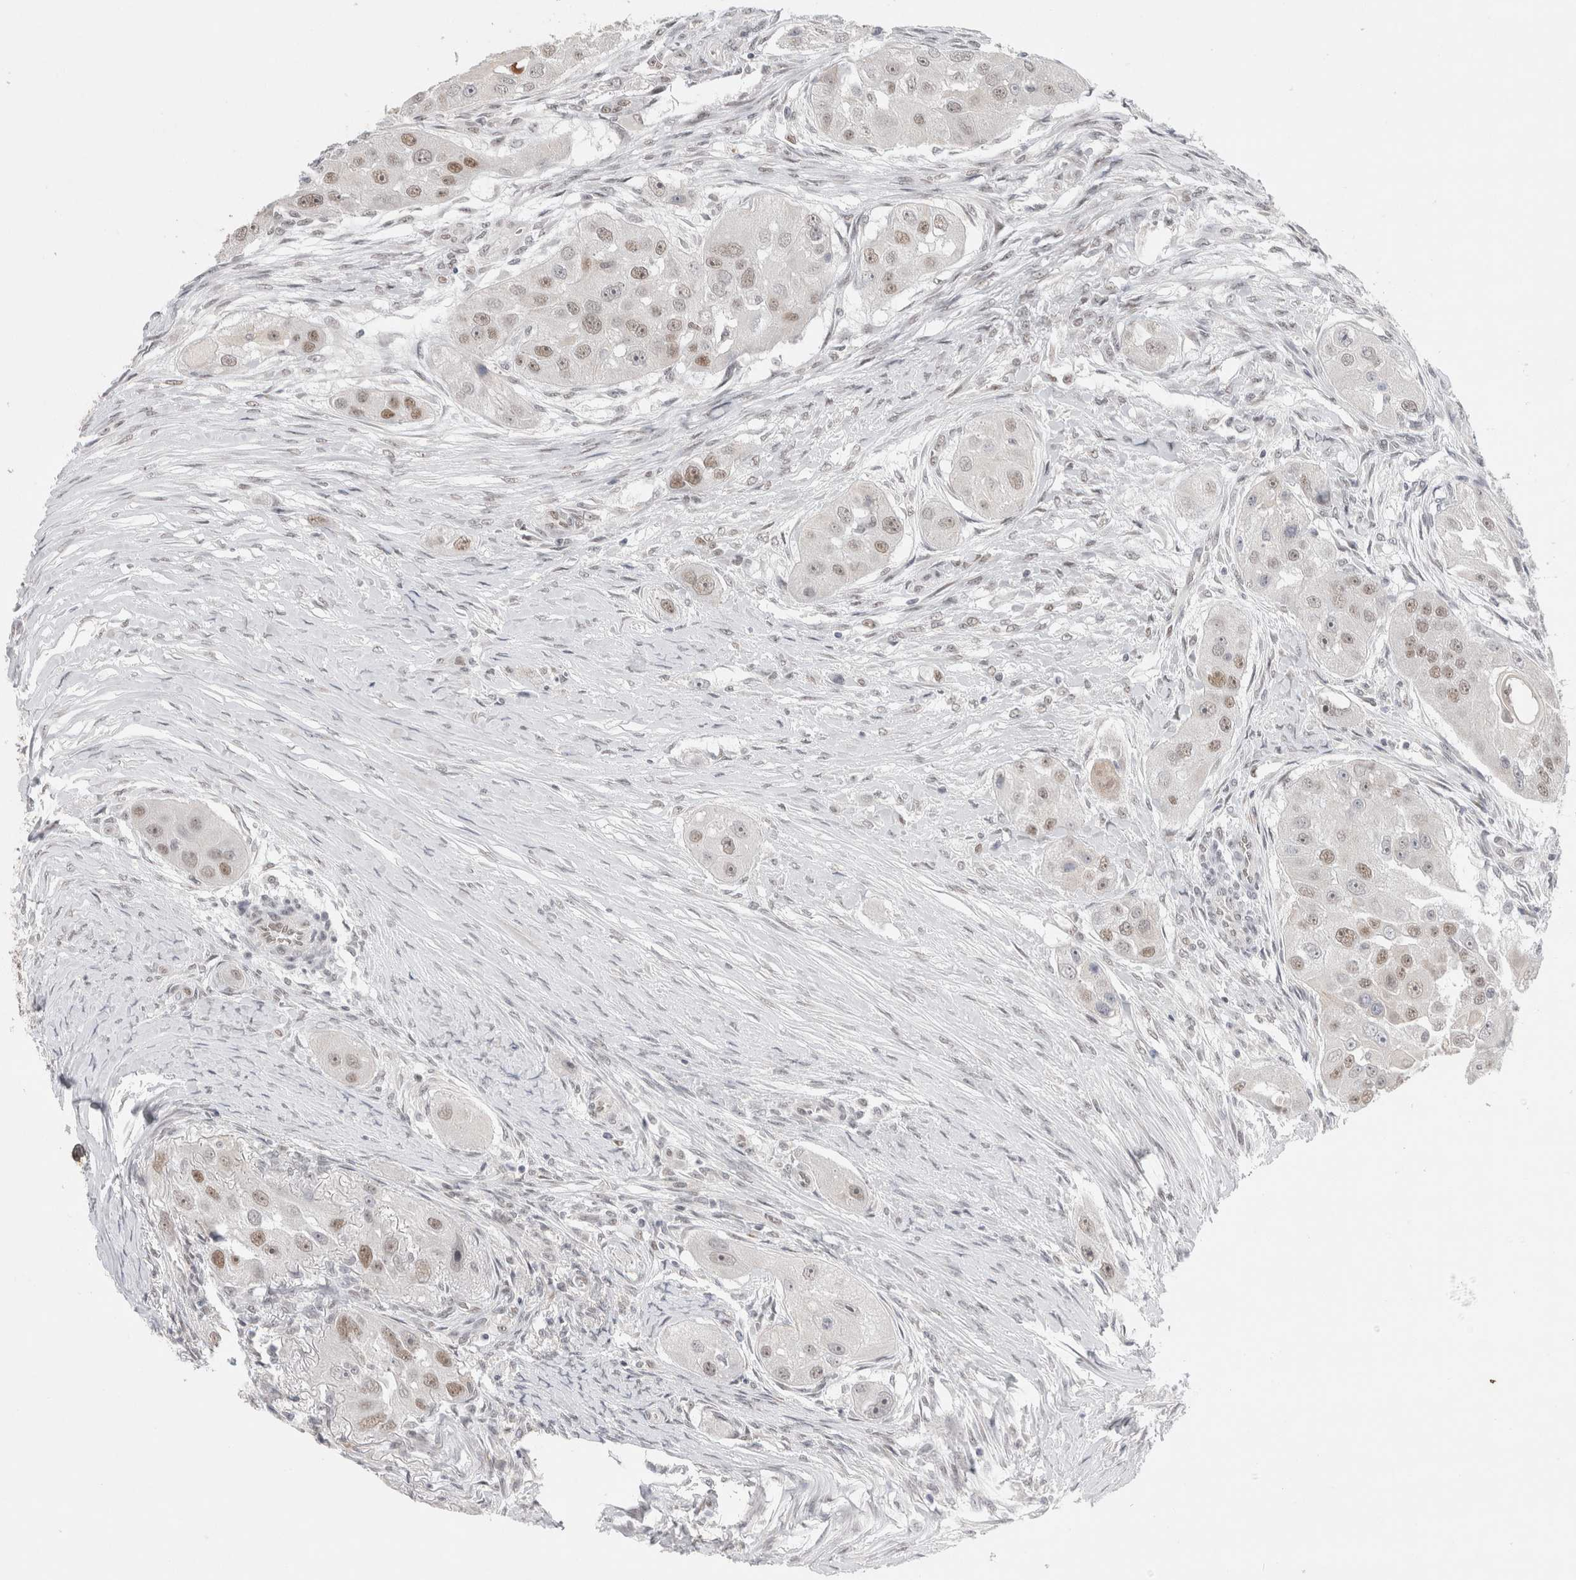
{"staining": {"intensity": "weak", "quantity": "25%-75%", "location": "nuclear"}, "tissue": "head and neck cancer", "cell_type": "Tumor cells", "image_type": "cancer", "snomed": [{"axis": "morphology", "description": "Normal tissue, NOS"}, {"axis": "morphology", "description": "Squamous cell carcinoma, NOS"}, {"axis": "topography", "description": "Skeletal muscle"}, {"axis": "topography", "description": "Head-Neck"}], "caption": "The image demonstrates staining of head and neck cancer (squamous cell carcinoma), revealing weak nuclear protein positivity (brown color) within tumor cells.", "gene": "RECQL4", "patient": {"sex": "male", "age": 51}}